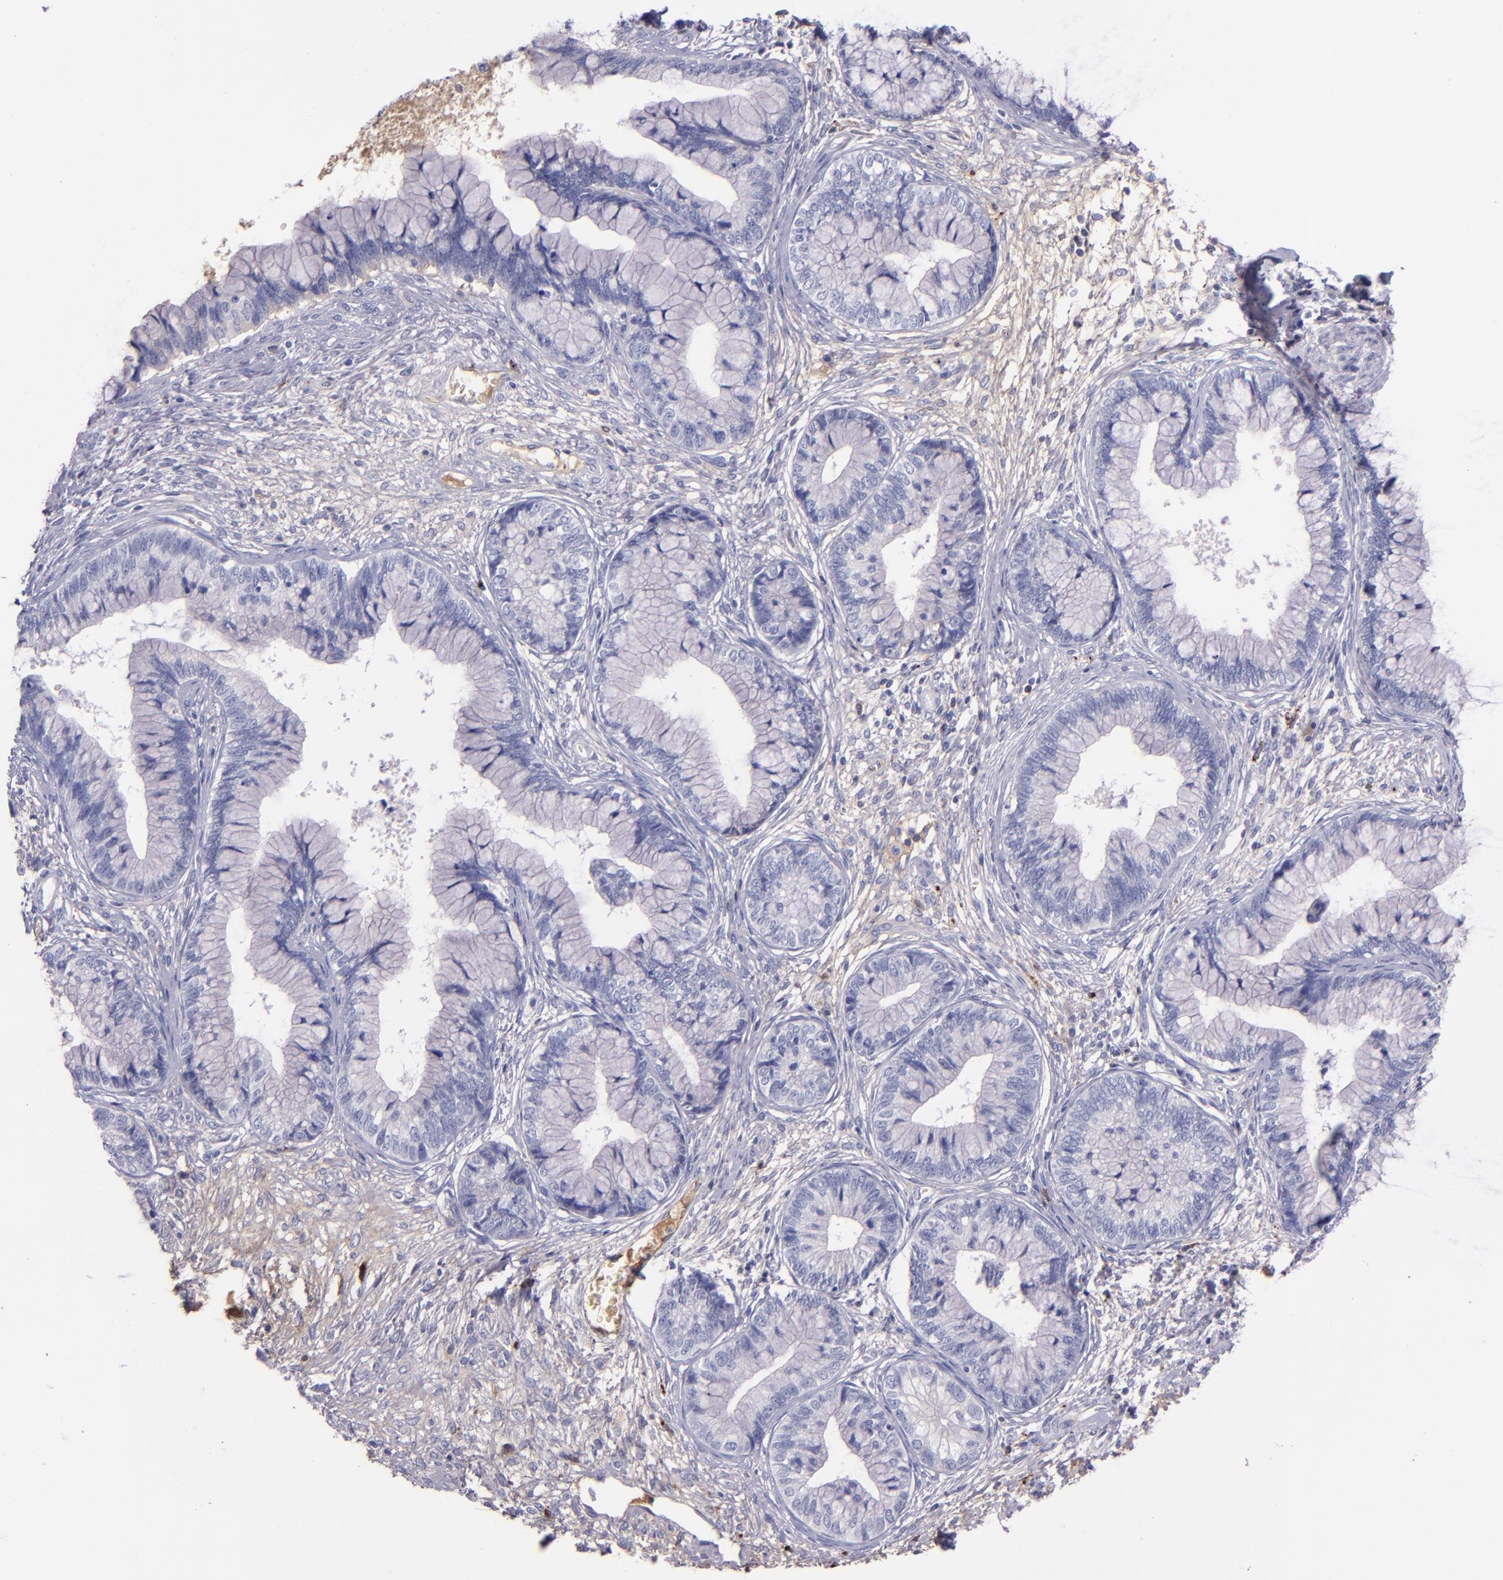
{"staining": {"intensity": "negative", "quantity": "none", "location": "none"}, "tissue": "cervical cancer", "cell_type": "Tumor cells", "image_type": "cancer", "snomed": [{"axis": "morphology", "description": "Adenocarcinoma, NOS"}, {"axis": "topography", "description": "Cervix"}], "caption": "High magnification brightfield microscopy of cervical cancer (adenocarcinoma) stained with DAB (brown) and counterstained with hematoxylin (blue): tumor cells show no significant expression. Brightfield microscopy of immunohistochemistry (IHC) stained with DAB (brown) and hematoxylin (blue), captured at high magnification.", "gene": "KNG1", "patient": {"sex": "female", "age": 44}}